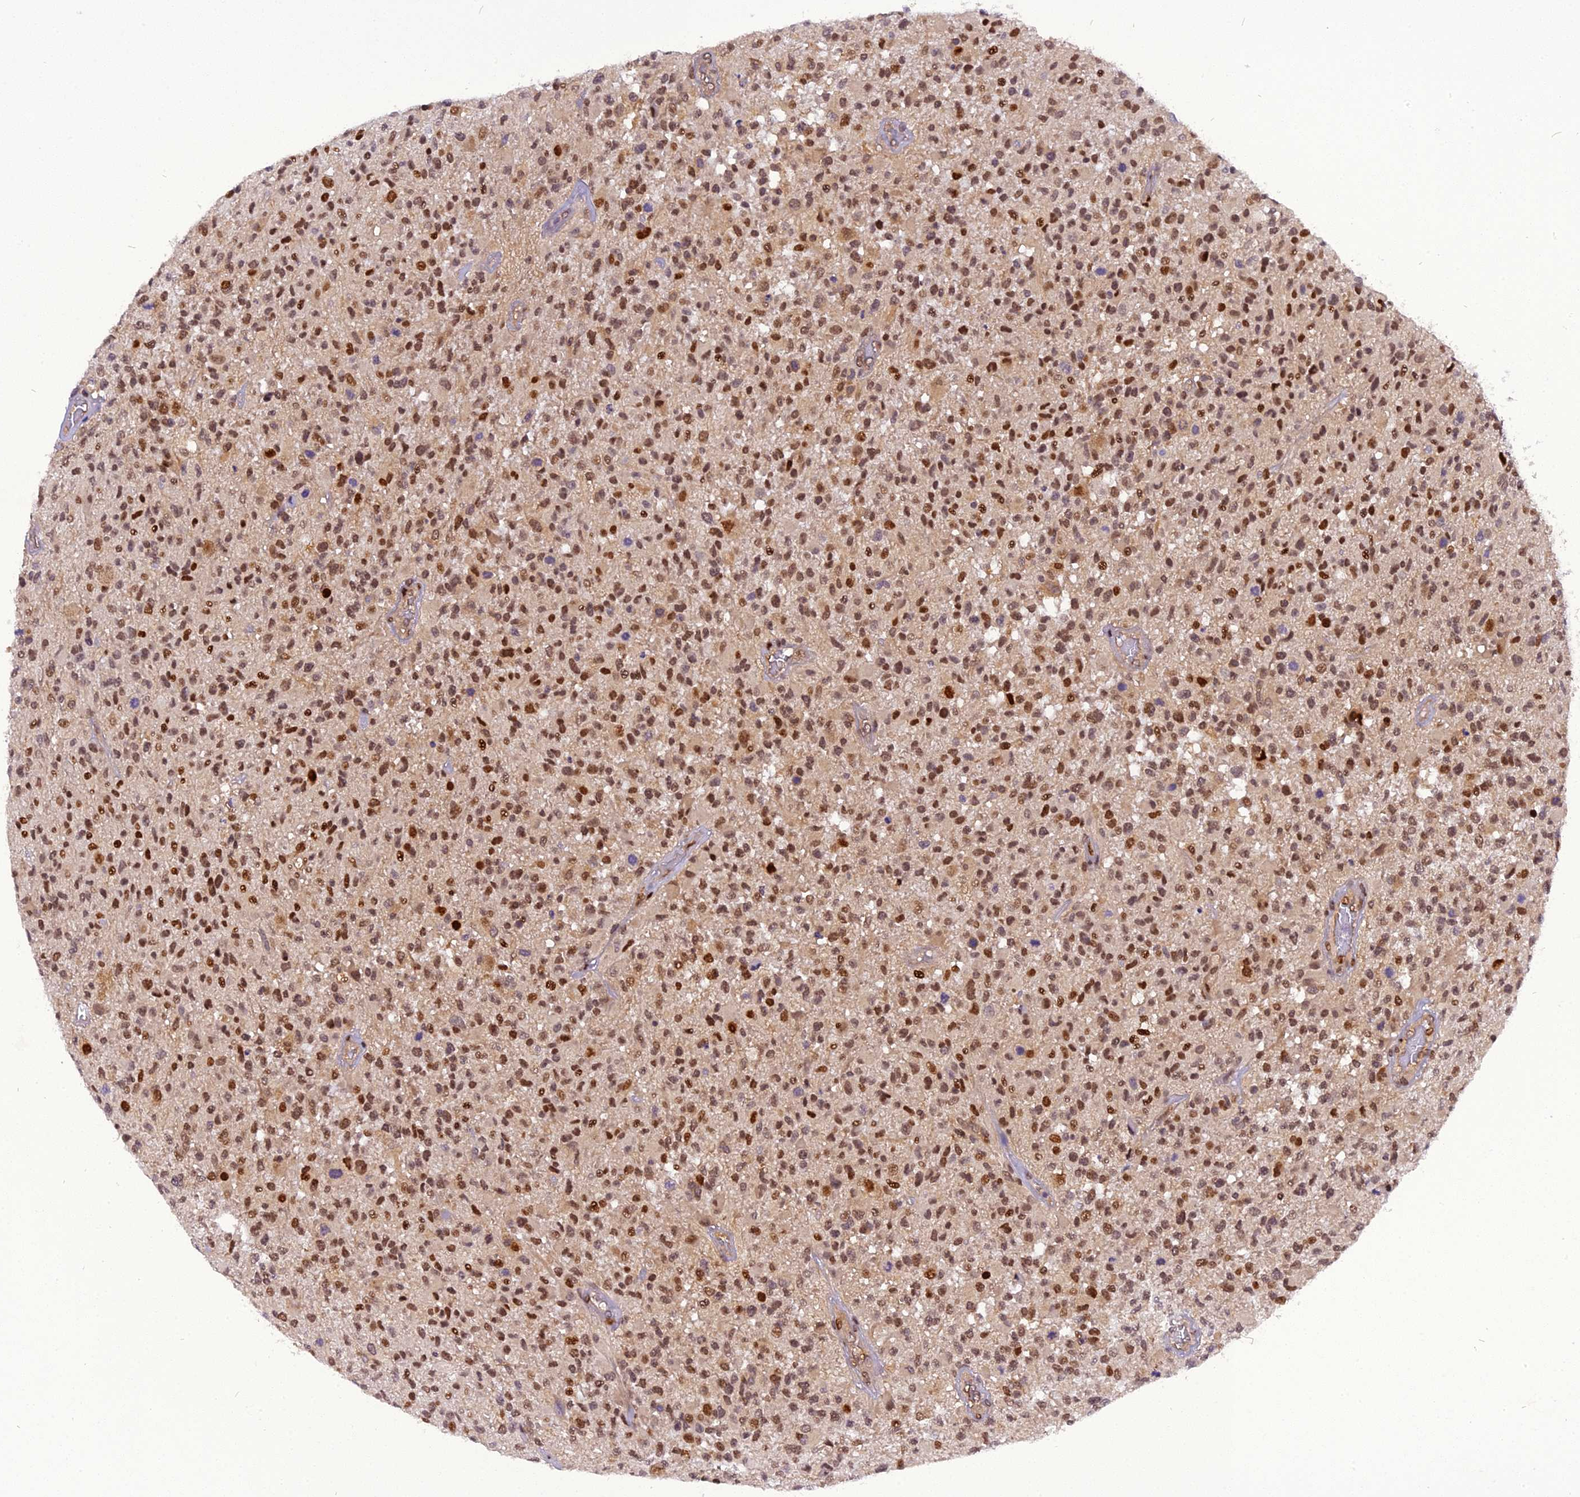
{"staining": {"intensity": "moderate", "quantity": ">75%", "location": "nuclear"}, "tissue": "glioma", "cell_type": "Tumor cells", "image_type": "cancer", "snomed": [{"axis": "morphology", "description": "Glioma, malignant, High grade"}, {"axis": "morphology", "description": "Glioblastoma, NOS"}, {"axis": "topography", "description": "Brain"}], "caption": "The immunohistochemical stain shows moderate nuclear positivity in tumor cells of malignant glioma (high-grade) tissue.", "gene": "RABGGTA", "patient": {"sex": "male", "age": 60}}